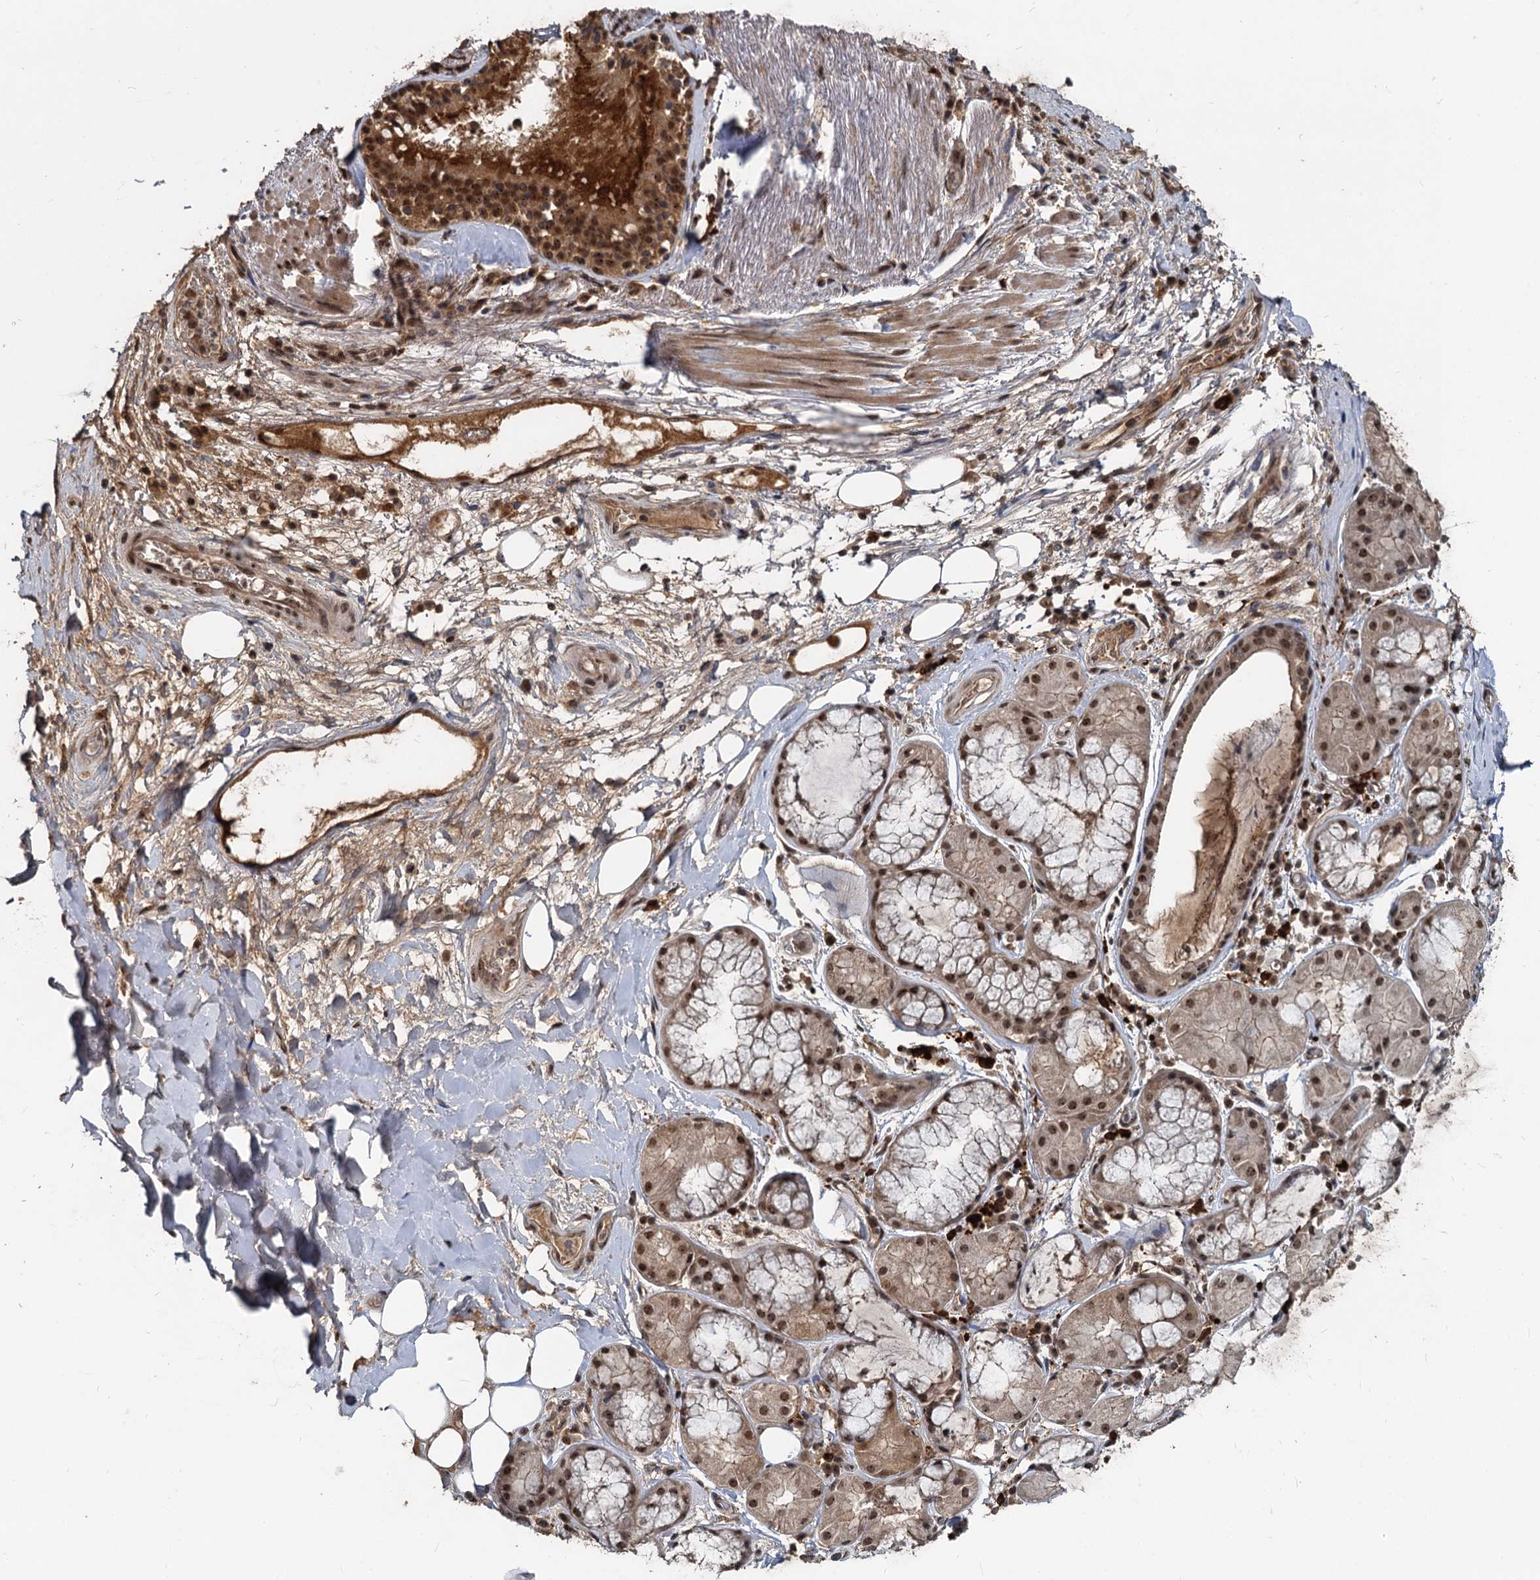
{"staining": {"intensity": "moderate", "quantity": ">75%", "location": "nuclear"}, "tissue": "soft tissue", "cell_type": "Fibroblasts", "image_type": "normal", "snomed": [{"axis": "morphology", "description": "Normal tissue, NOS"}, {"axis": "topography", "description": "Lymph node"}, {"axis": "topography", "description": "Cartilage tissue"}, {"axis": "topography", "description": "Bronchus"}], "caption": "This micrograph exhibits IHC staining of benign soft tissue, with medium moderate nuclear staining in about >75% of fibroblasts.", "gene": "FAM216B", "patient": {"sex": "male", "age": 63}}